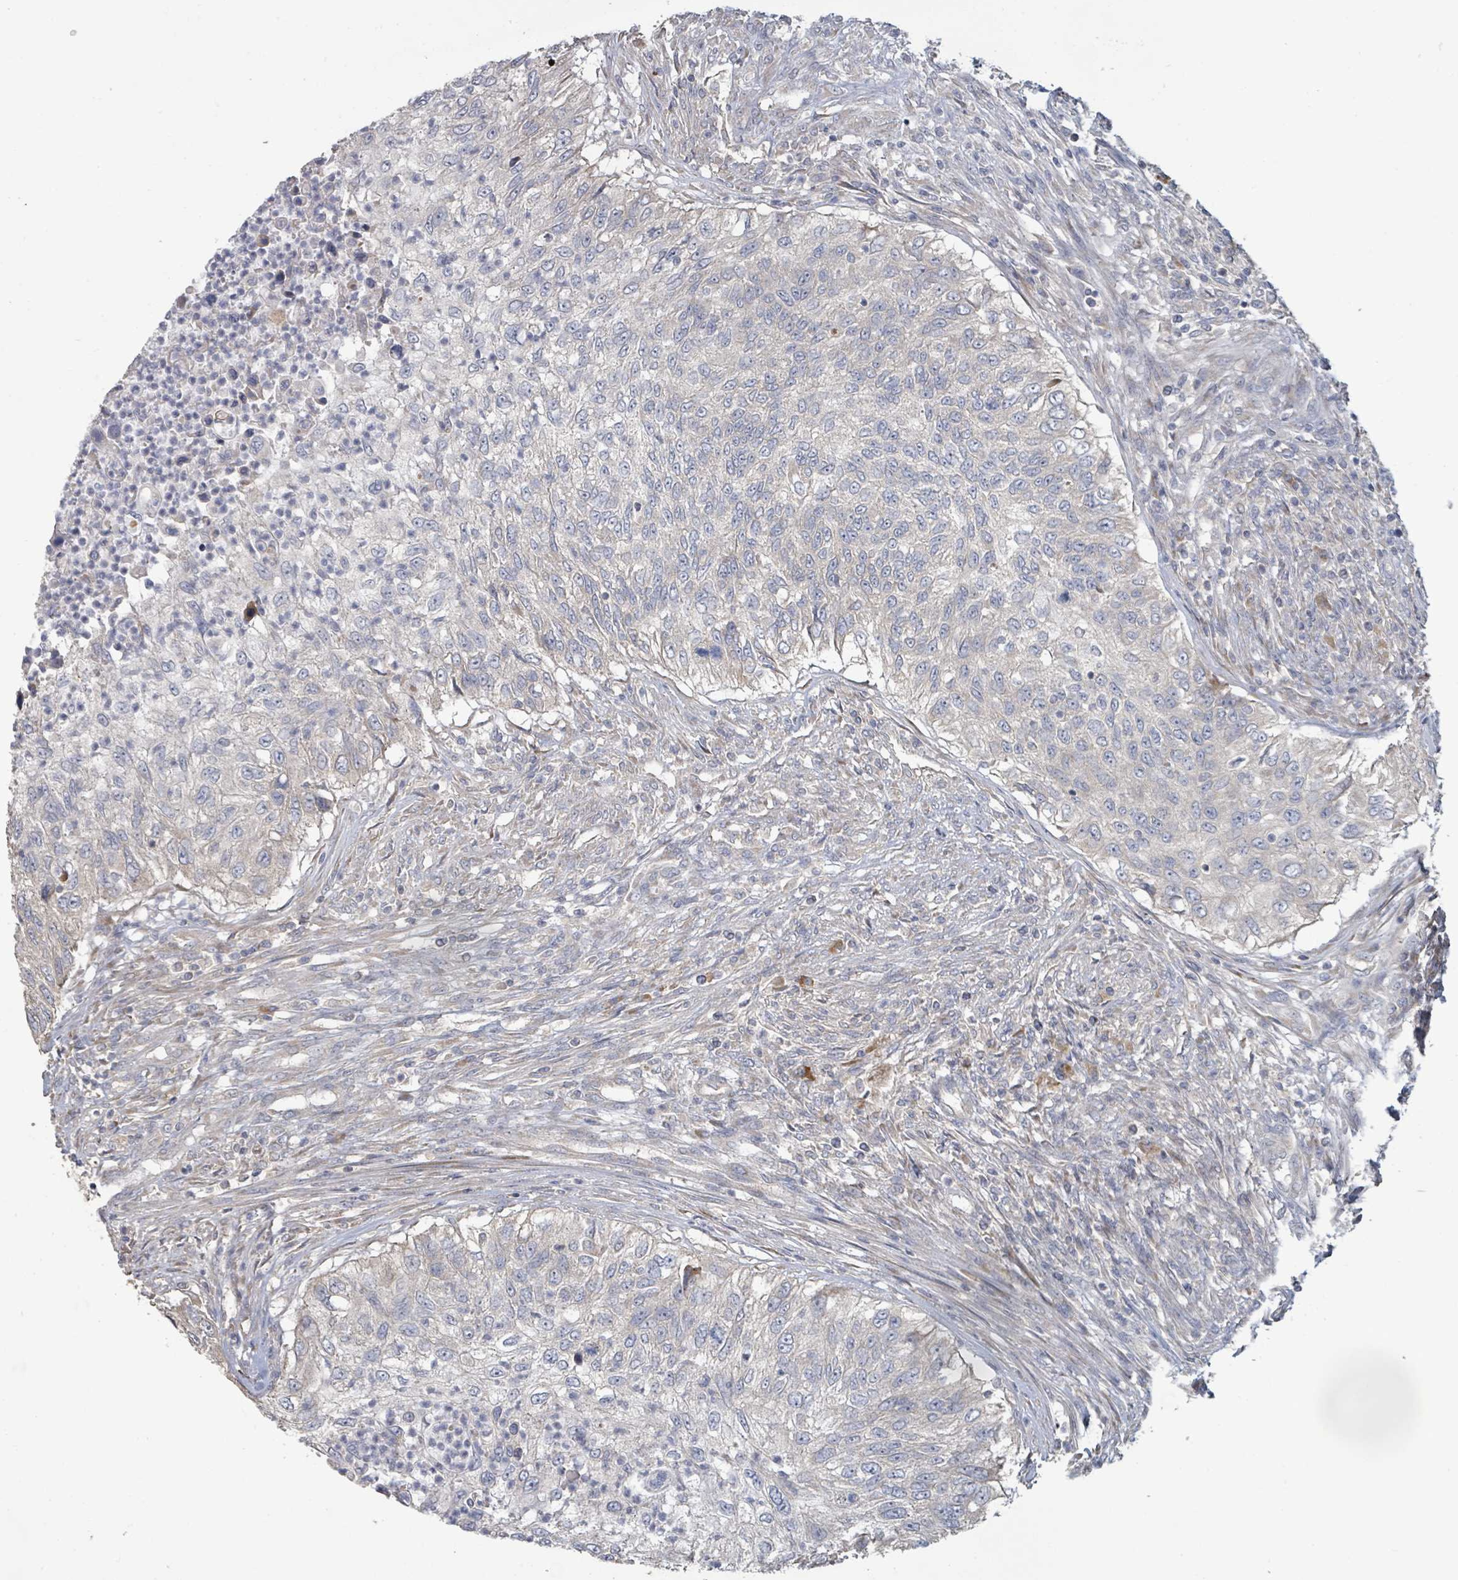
{"staining": {"intensity": "negative", "quantity": "none", "location": "none"}, "tissue": "urothelial cancer", "cell_type": "Tumor cells", "image_type": "cancer", "snomed": [{"axis": "morphology", "description": "Urothelial carcinoma, High grade"}, {"axis": "topography", "description": "Urinary bladder"}], "caption": "The micrograph demonstrates no staining of tumor cells in high-grade urothelial carcinoma.", "gene": "KCNS2", "patient": {"sex": "female", "age": 60}}